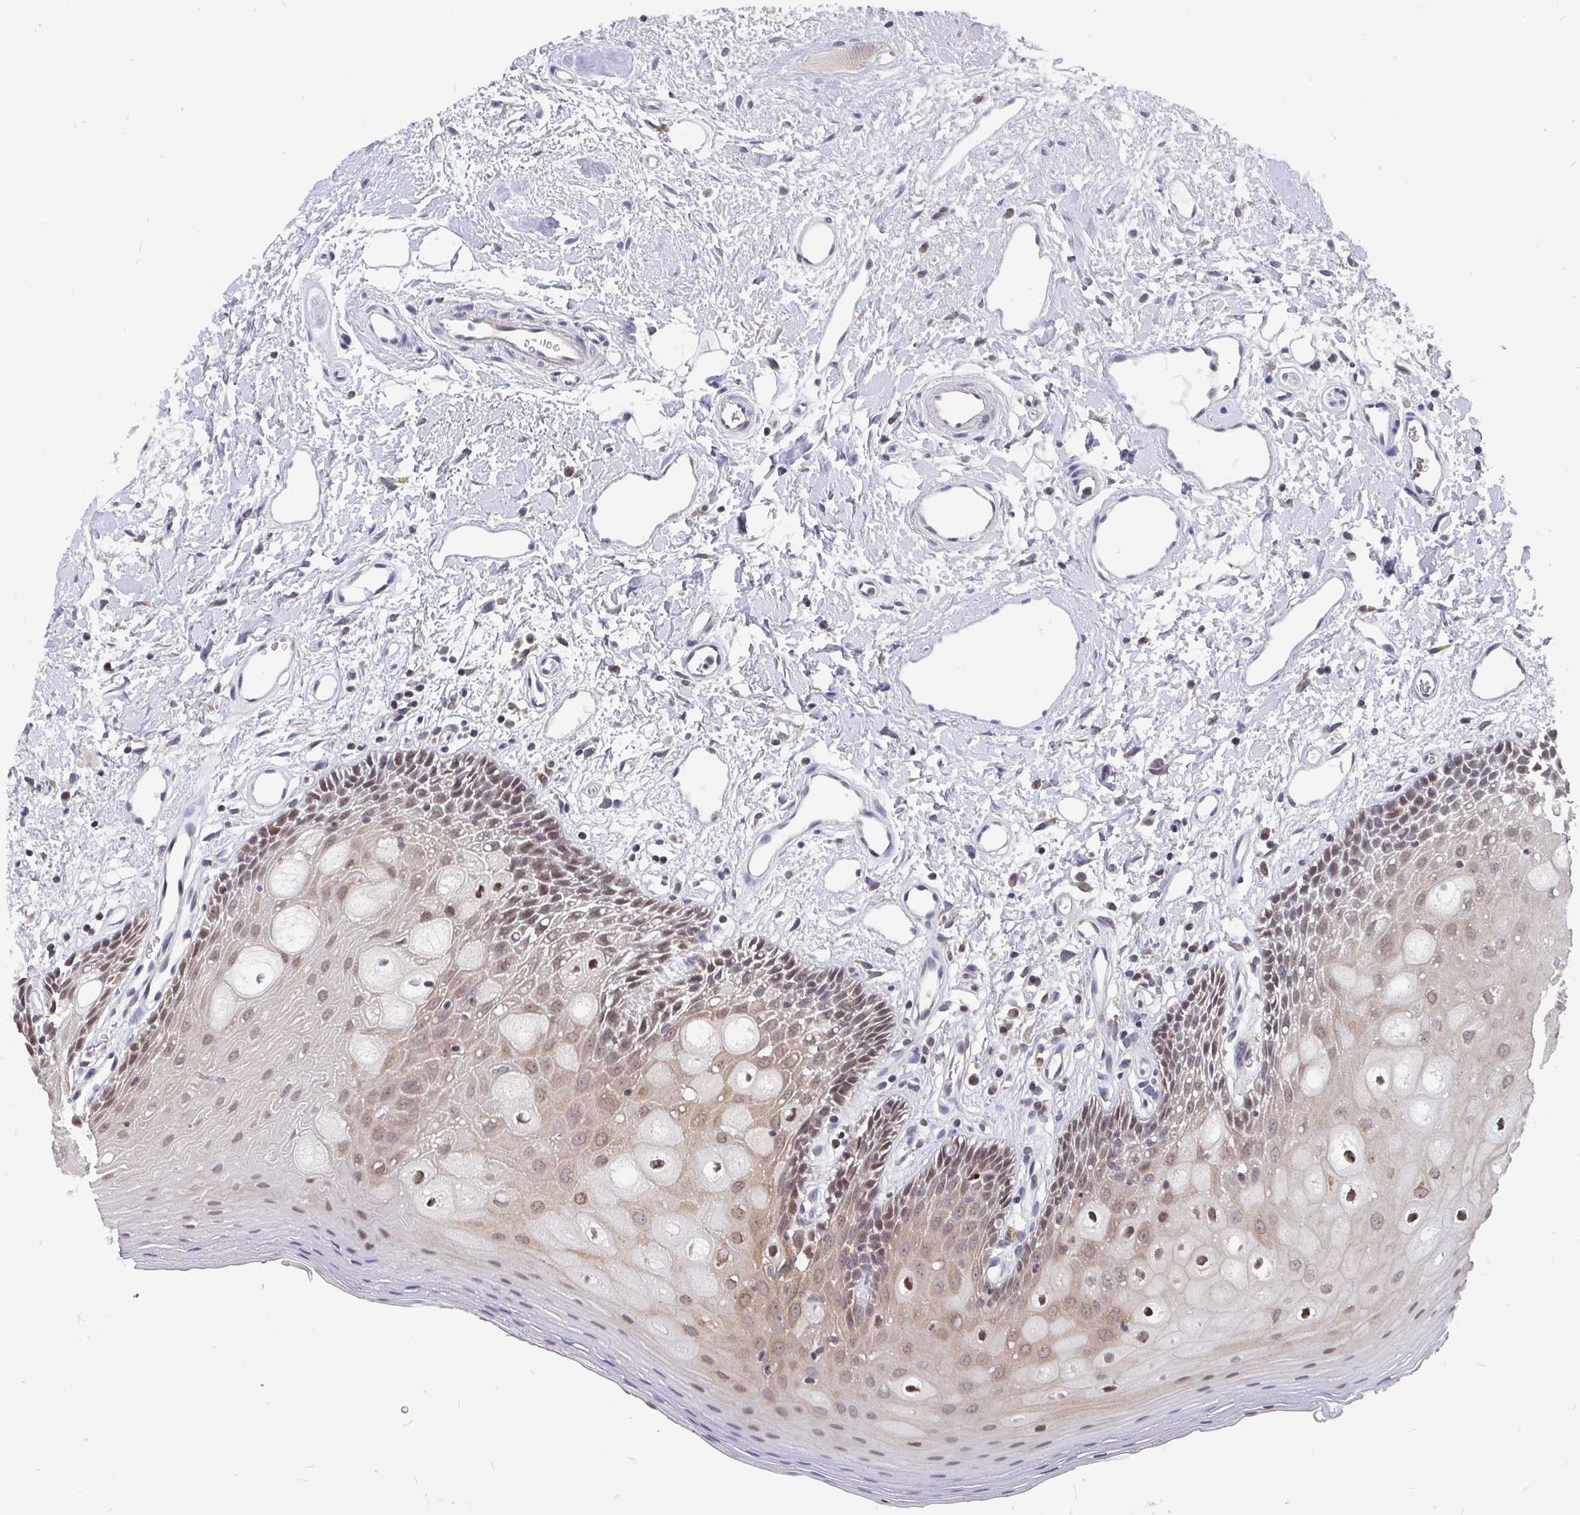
{"staining": {"intensity": "weak", "quantity": ">75%", "location": "cytoplasmic/membranous,nuclear"}, "tissue": "oral mucosa", "cell_type": "Squamous epithelial cells", "image_type": "normal", "snomed": [{"axis": "morphology", "description": "Normal tissue, NOS"}, {"axis": "topography", "description": "Oral tissue"}], "caption": "Normal oral mucosa exhibits weak cytoplasmic/membranous,nuclear staining in about >75% of squamous epithelial cells Nuclei are stained in blue..", "gene": "PDF", "patient": {"sex": "female", "age": 43}}